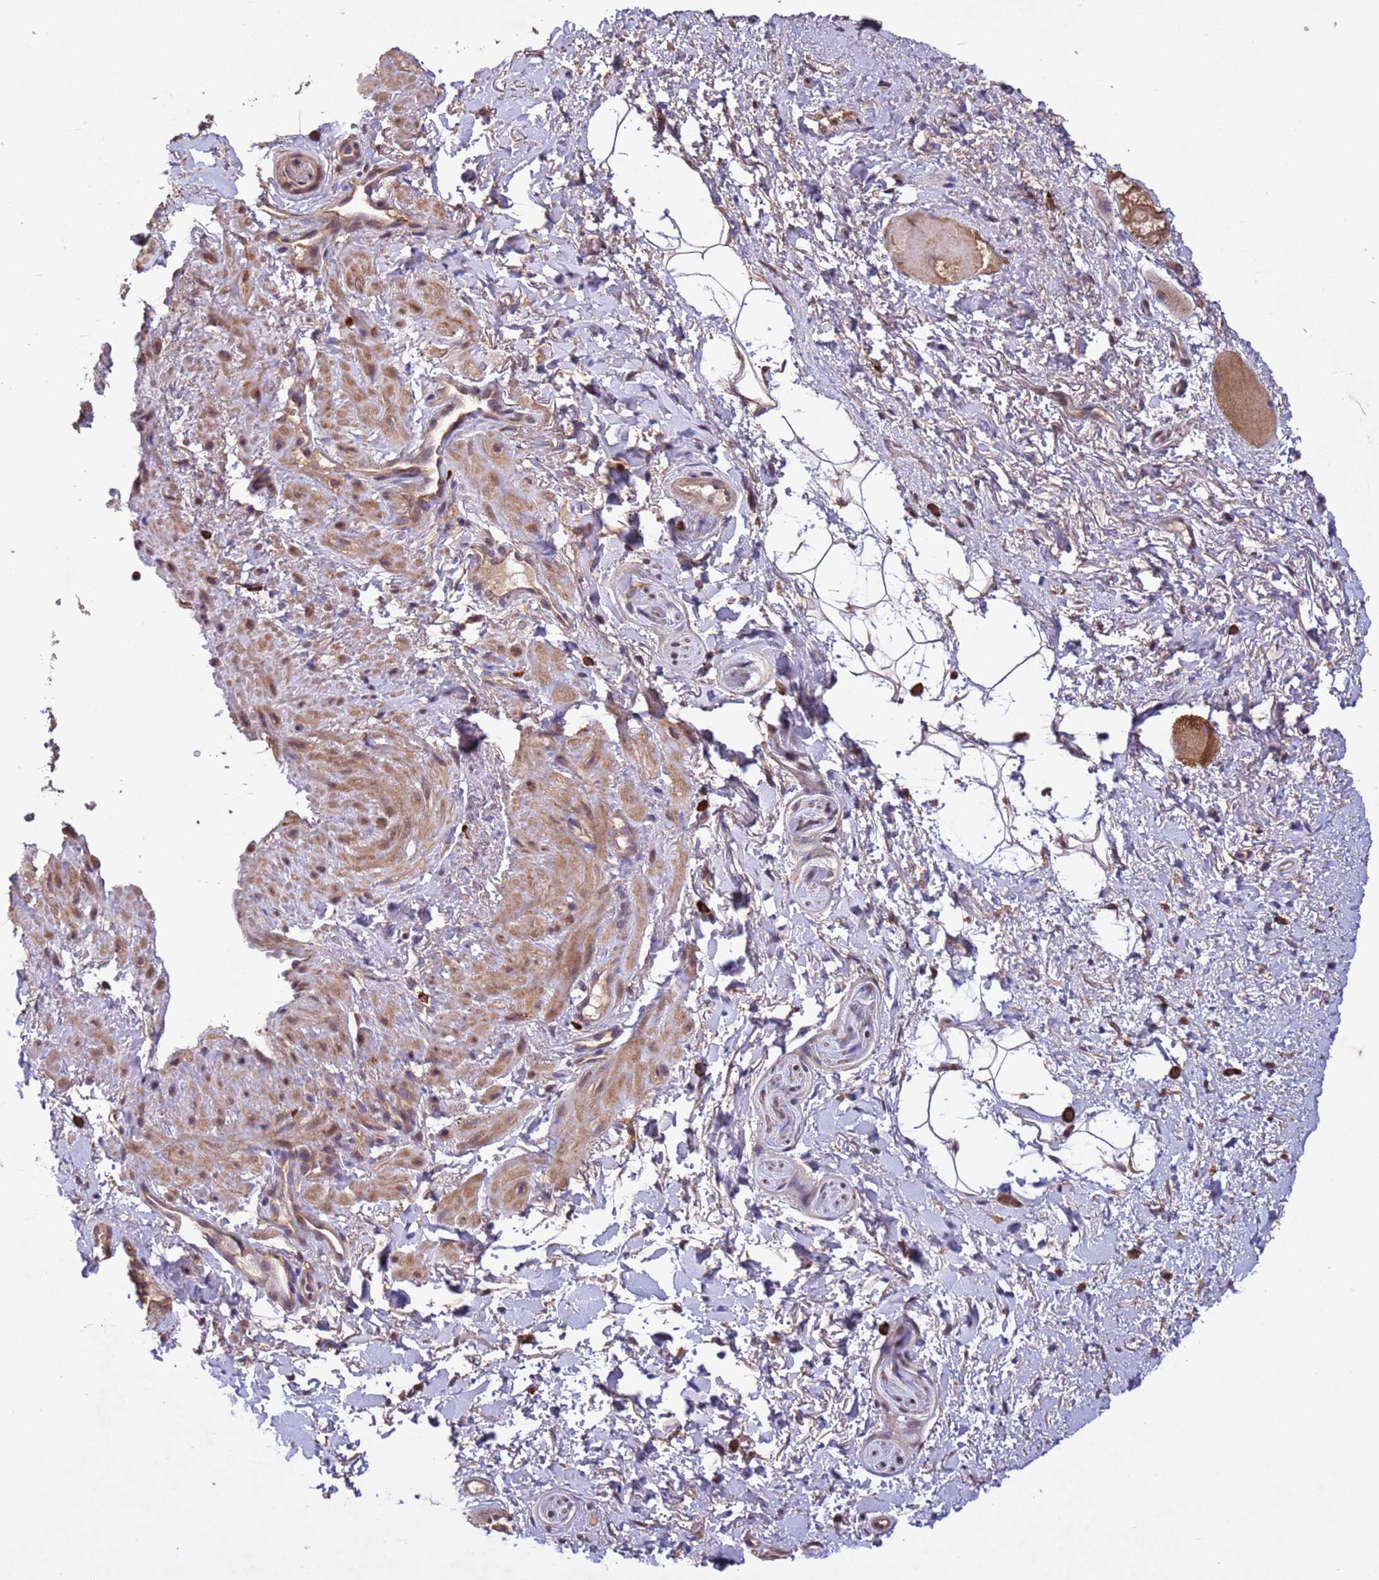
{"staining": {"intensity": "moderate", "quantity": ">75%", "location": "cytoplasmic/membranous"}, "tissue": "smooth muscle", "cell_type": "Smooth muscle cells", "image_type": "normal", "snomed": [{"axis": "morphology", "description": "Normal tissue, NOS"}, {"axis": "topography", "description": "Smooth muscle"}, {"axis": "topography", "description": "Peripheral nerve tissue"}], "caption": "Smooth muscle cells show moderate cytoplasmic/membranous positivity in about >75% of cells in normal smooth muscle.", "gene": "FASTKD1", "patient": {"sex": "male", "age": 69}}